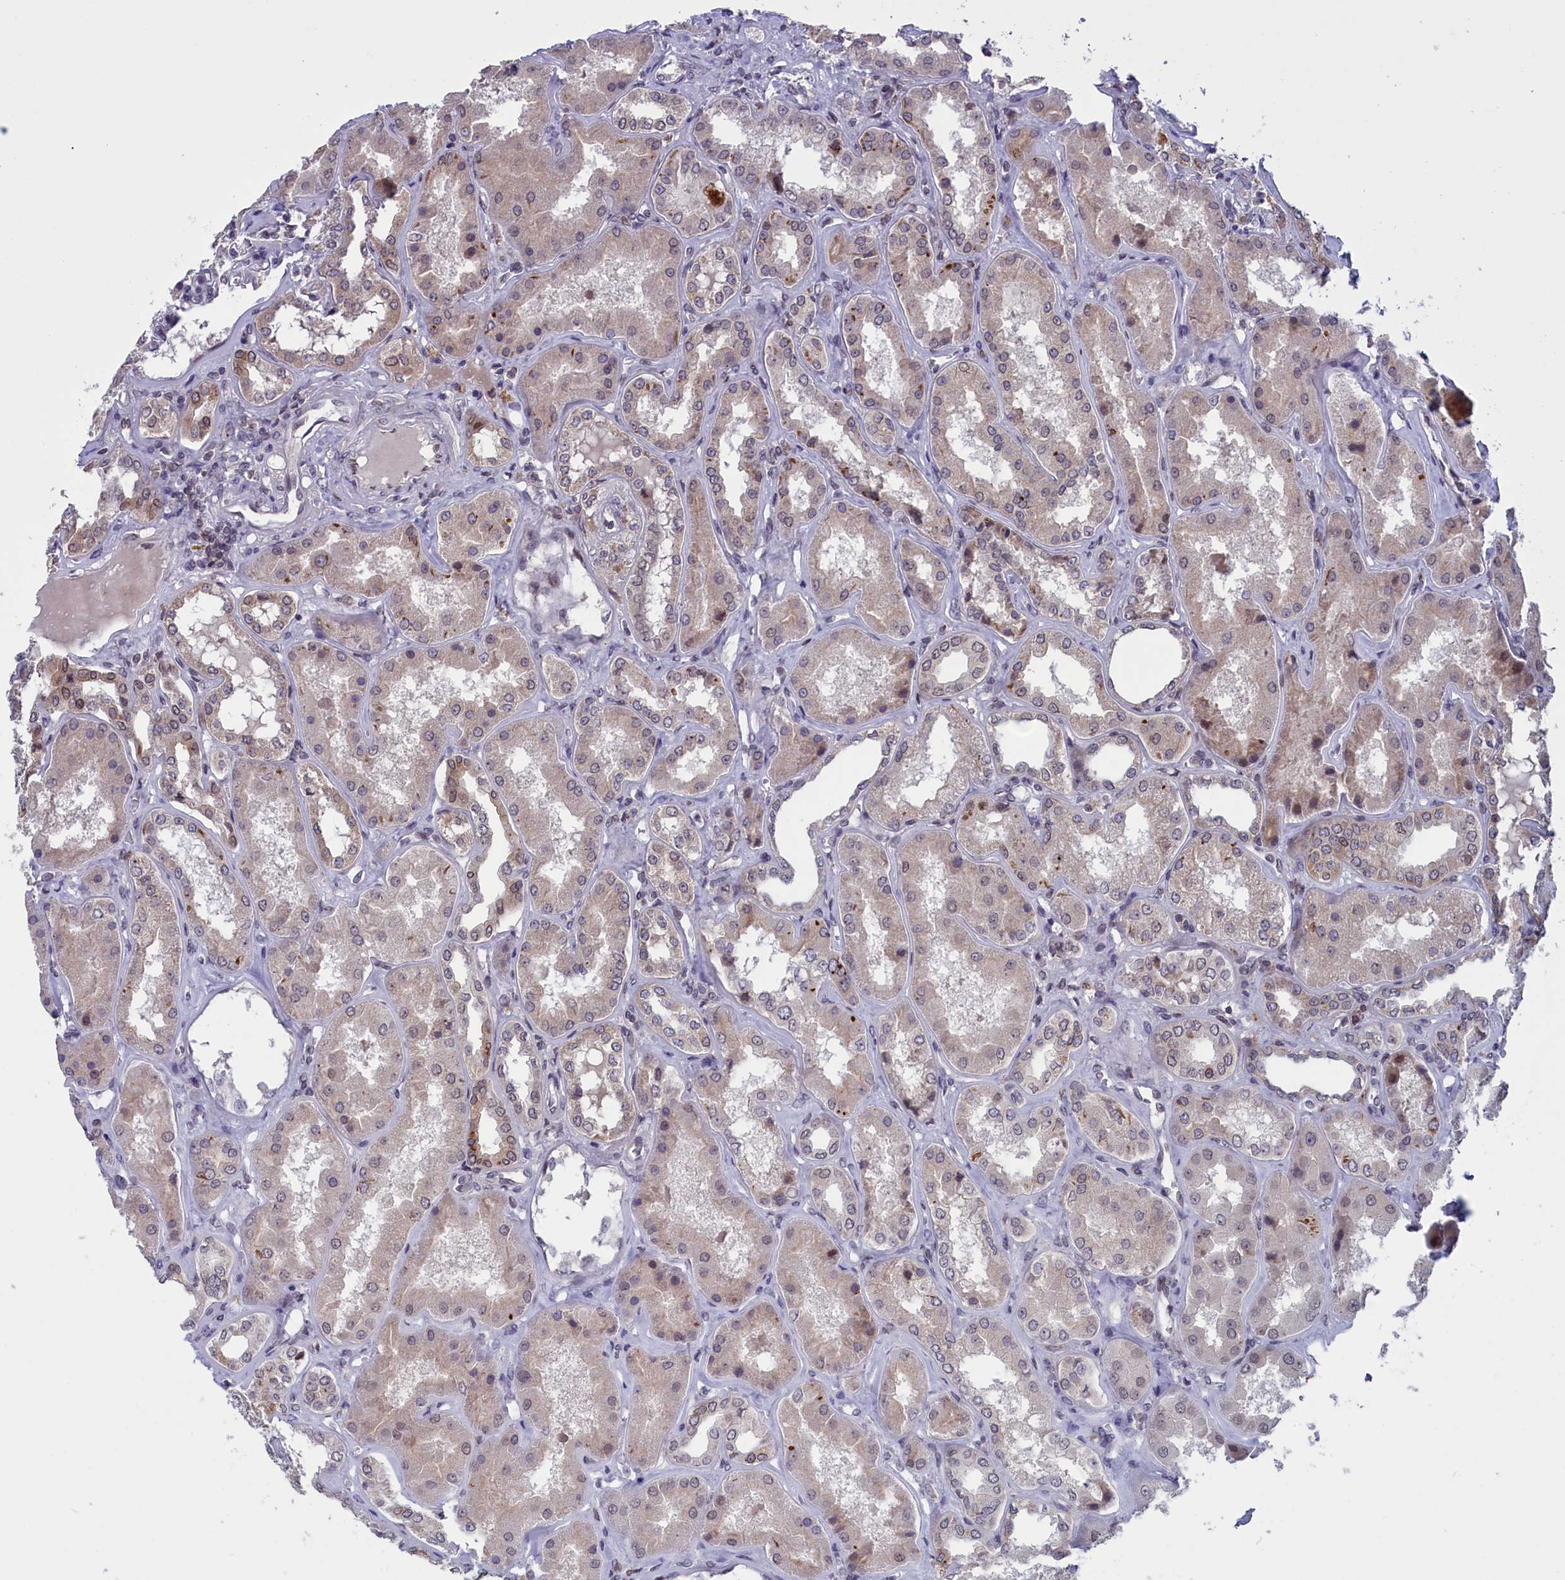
{"staining": {"intensity": "weak", "quantity": "25%-75%", "location": "nuclear"}, "tissue": "kidney", "cell_type": "Cells in glomeruli", "image_type": "normal", "snomed": [{"axis": "morphology", "description": "Normal tissue, NOS"}, {"axis": "topography", "description": "Kidney"}], "caption": "Cells in glomeruli display low levels of weak nuclear staining in approximately 25%-75% of cells in unremarkable human kidney. (Brightfield microscopy of DAB IHC at high magnification).", "gene": "PARS2", "patient": {"sex": "female", "age": 56}}